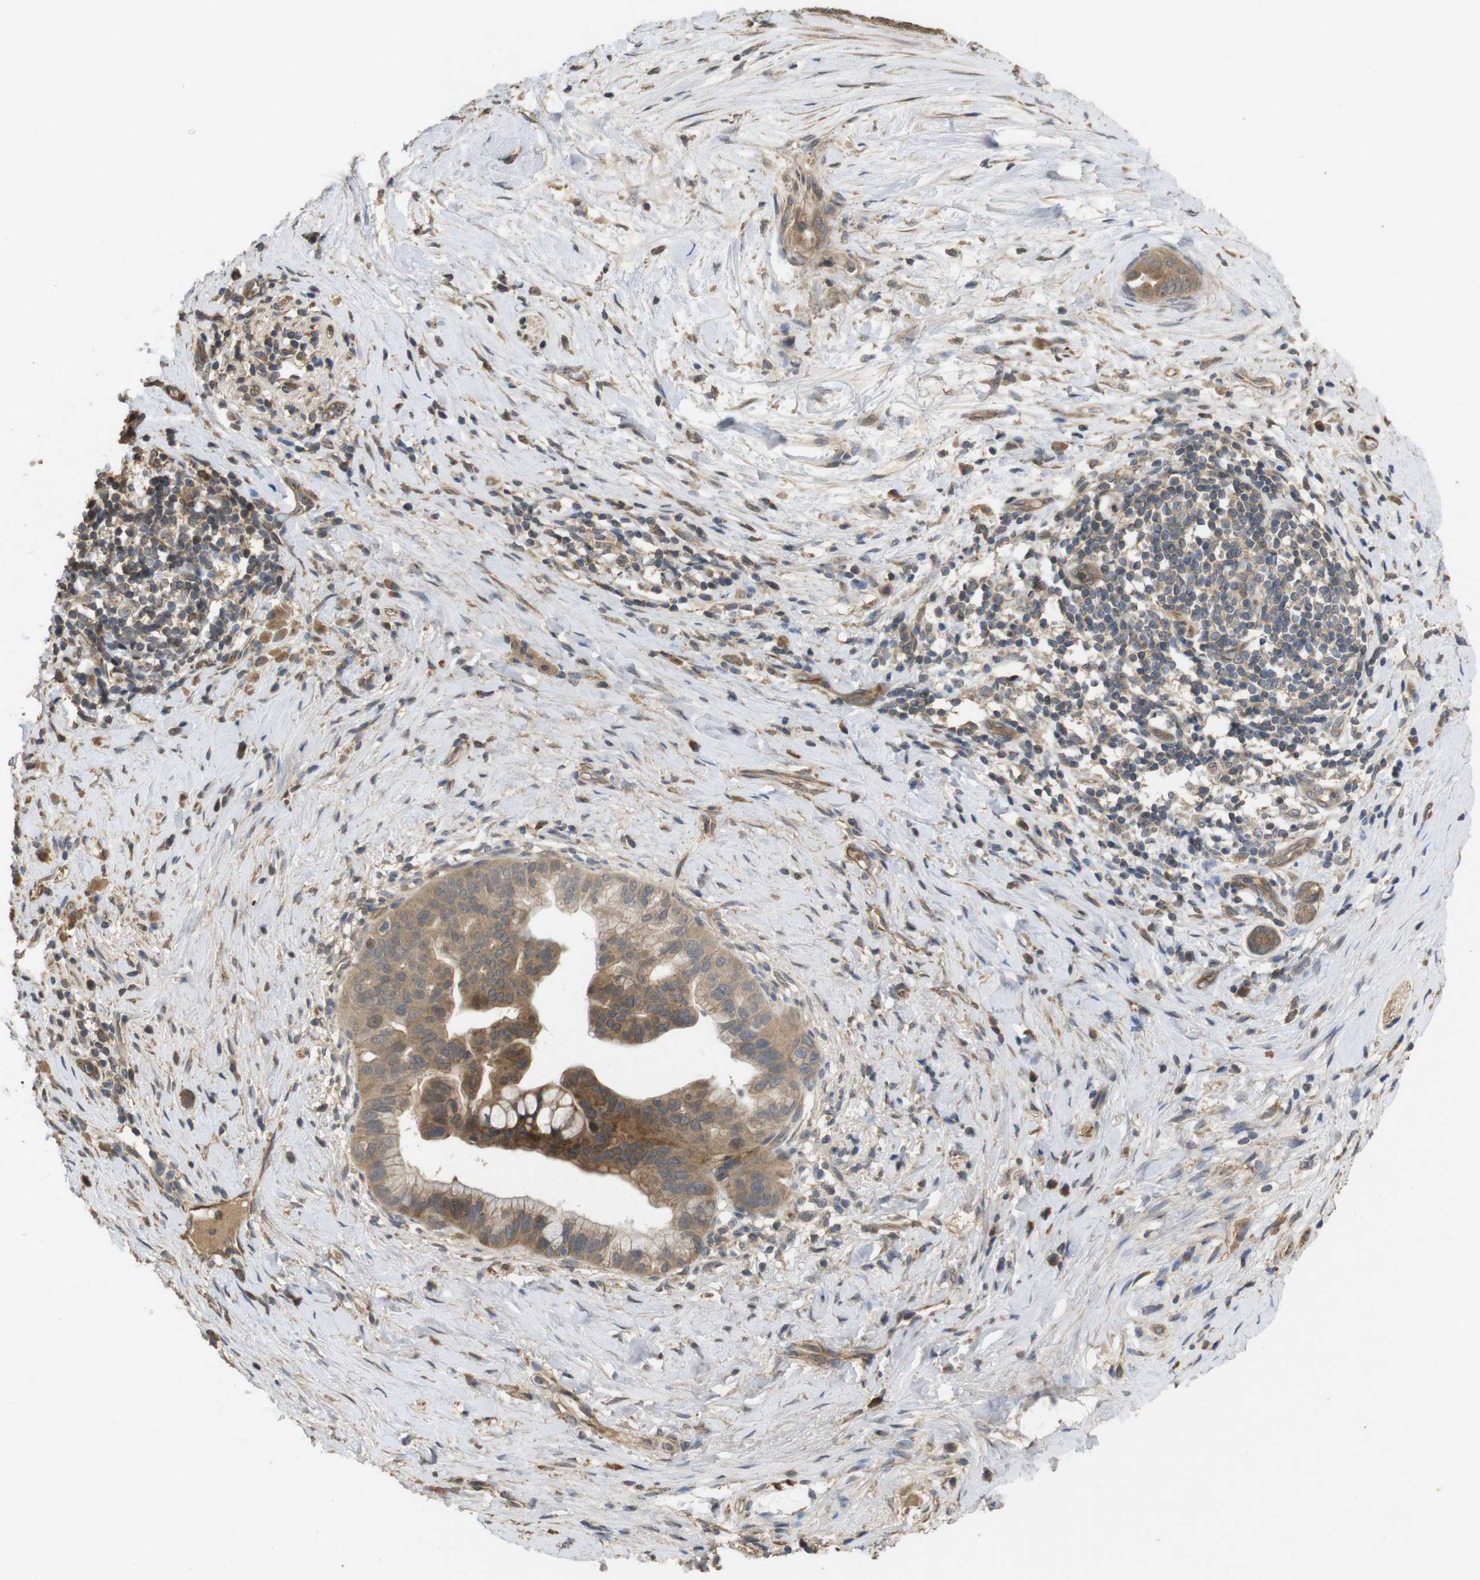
{"staining": {"intensity": "moderate", "quantity": ">75%", "location": "cytoplasmic/membranous,nuclear"}, "tissue": "pancreatic cancer", "cell_type": "Tumor cells", "image_type": "cancer", "snomed": [{"axis": "morphology", "description": "Adenocarcinoma, NOS"}, {"axis": "topography", "description": "Pancreas"}], "caption": "Human pancreatic cancer stained with a brown dye demonstrates moderate cytoplasmic/membranous and nuclear positive staining in approximately >75% of tumor cells.", "gene": "PCDHB10", "patient": {"sex": "male", "age": 55}}